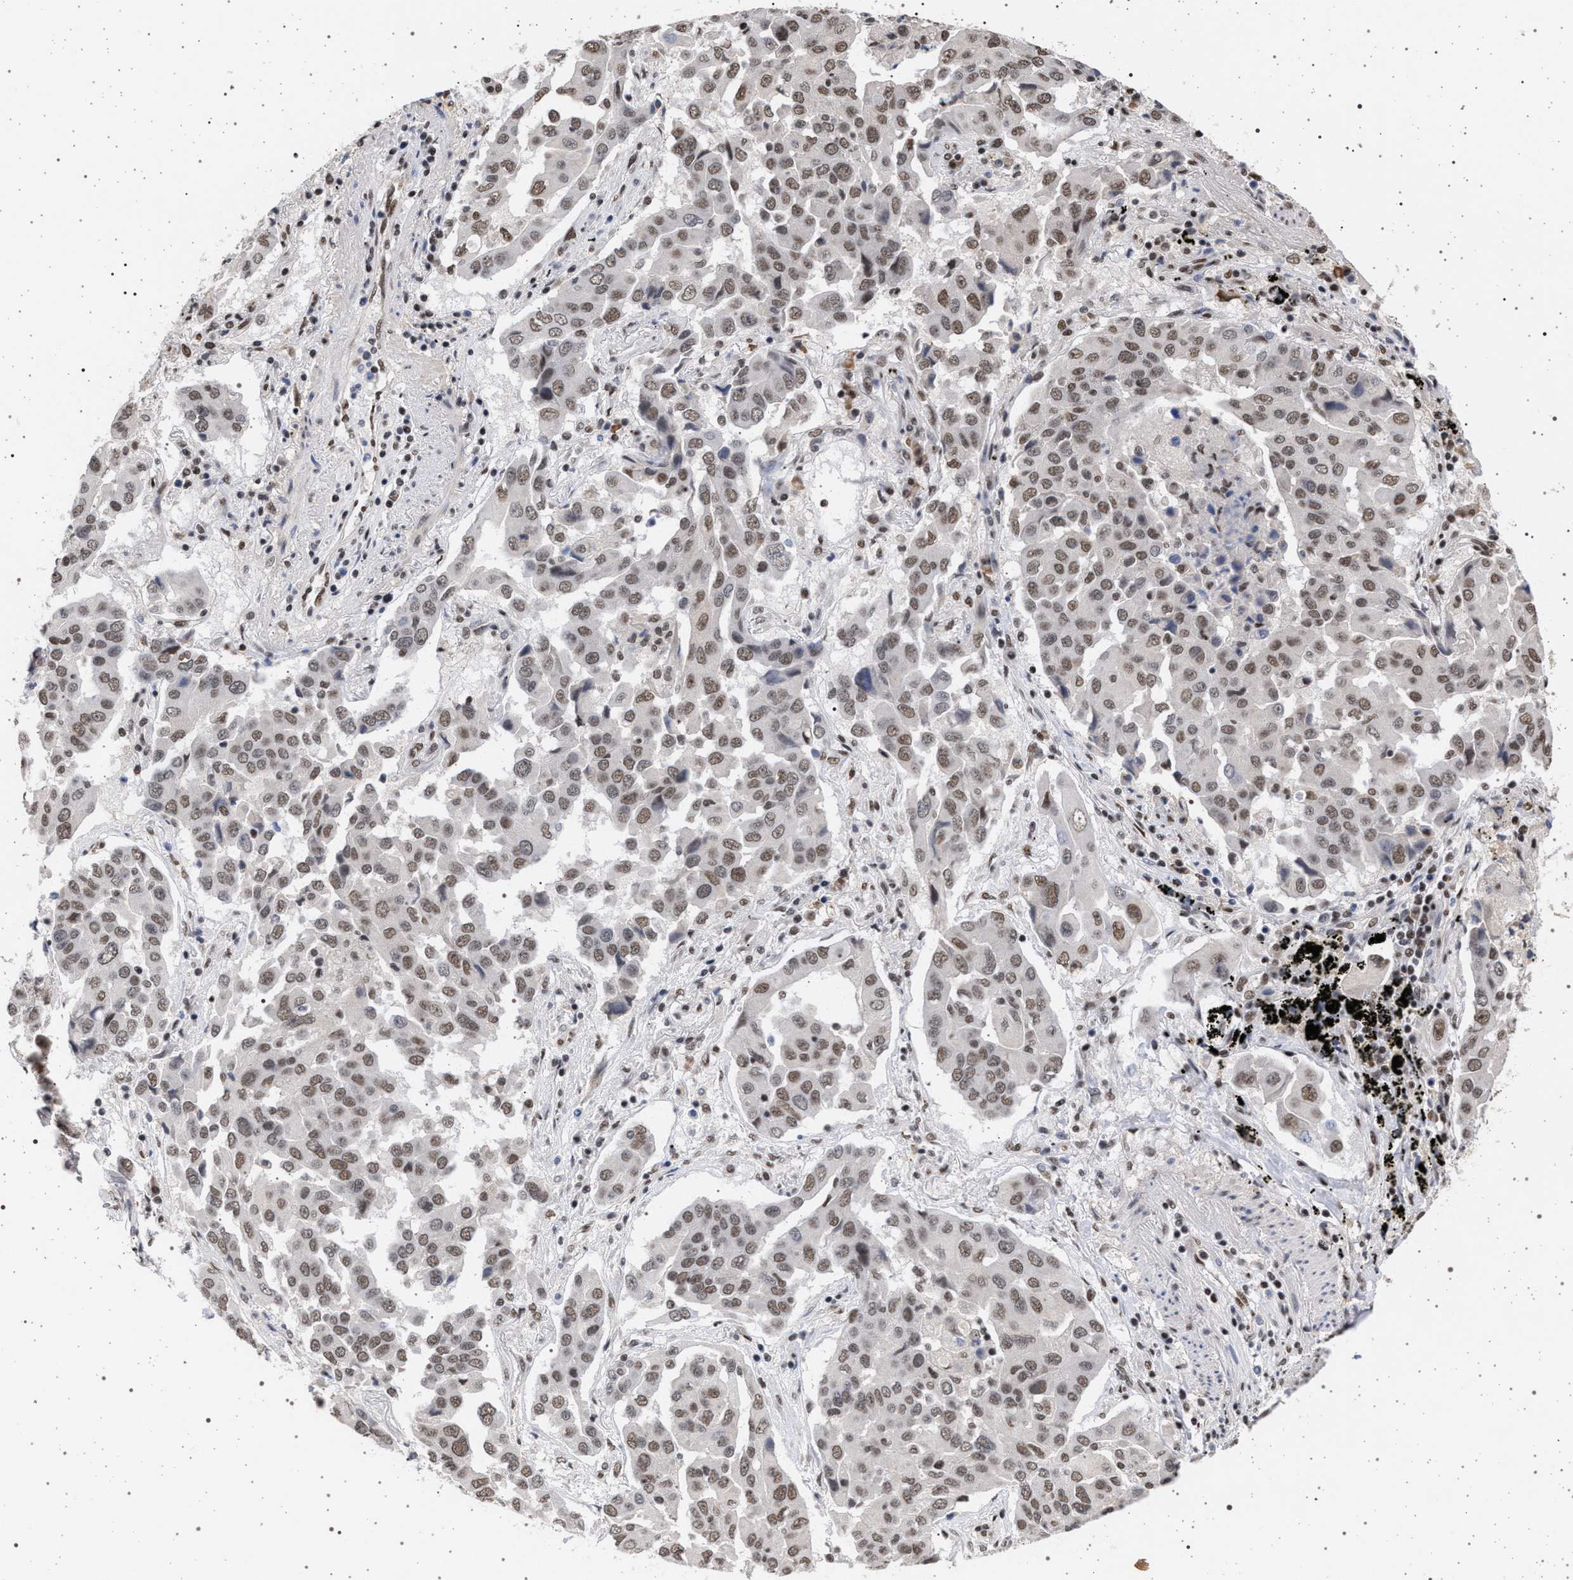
{"staining": {"intensity": "moderate", "quantity": ">75%", "location": "nuclear"}, "tissue": "lung cancer", "cell_type": "Tumor cells", "image_type": "cancer", "snomed": [{"axis": "morphology", "description": "Adenocarcinoma, NOS"}, {"axis": "topography", "description": "Lung"}], "caption": "Tumor cells demonstrate moderate nuclear positivity in about >75% of cells in adenocarcinoma (lung).", "gene": "PHF12", "patient": {"sex": "female", "age": 65}}